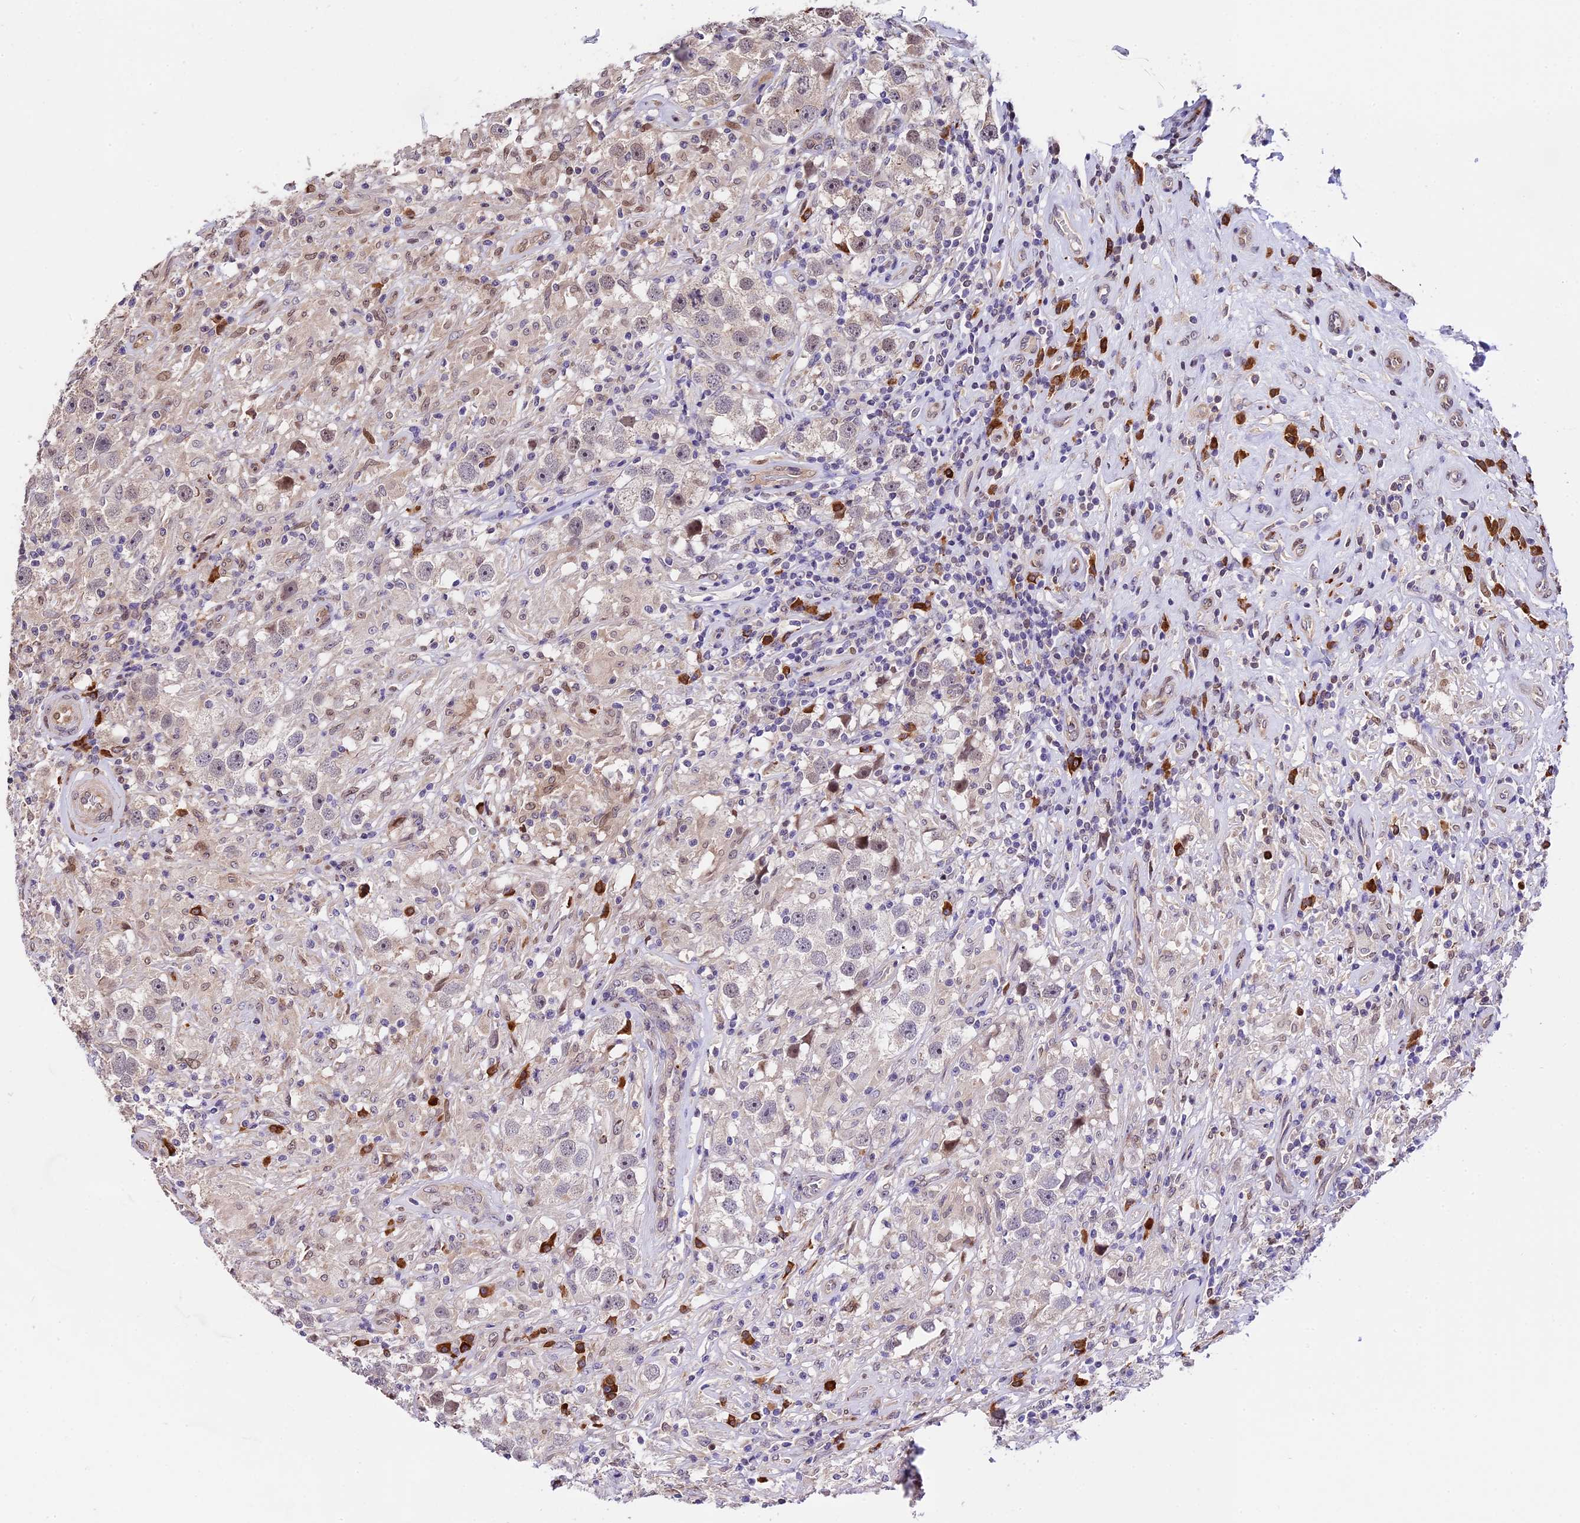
{"staining": {"intensity": "moderate", "quantity": "<25%", "location": "nuclear"}, "tissue": "testis cancer", "cell_type": "Tumor cells", "image_type": "cancer", "snomed": [{"axis": "morphology", "description": "Seminoma, NOS"}, {"axis": "topography", "description": "Testis"}], "caption": "Protein expression by immunohistochemistry (IHC) displays moderate nuclear positivity in about <25% of tumor cells in testis cancer.", "gene": "HERPUD1", "patient": {"sex": "male", "age": 49}}